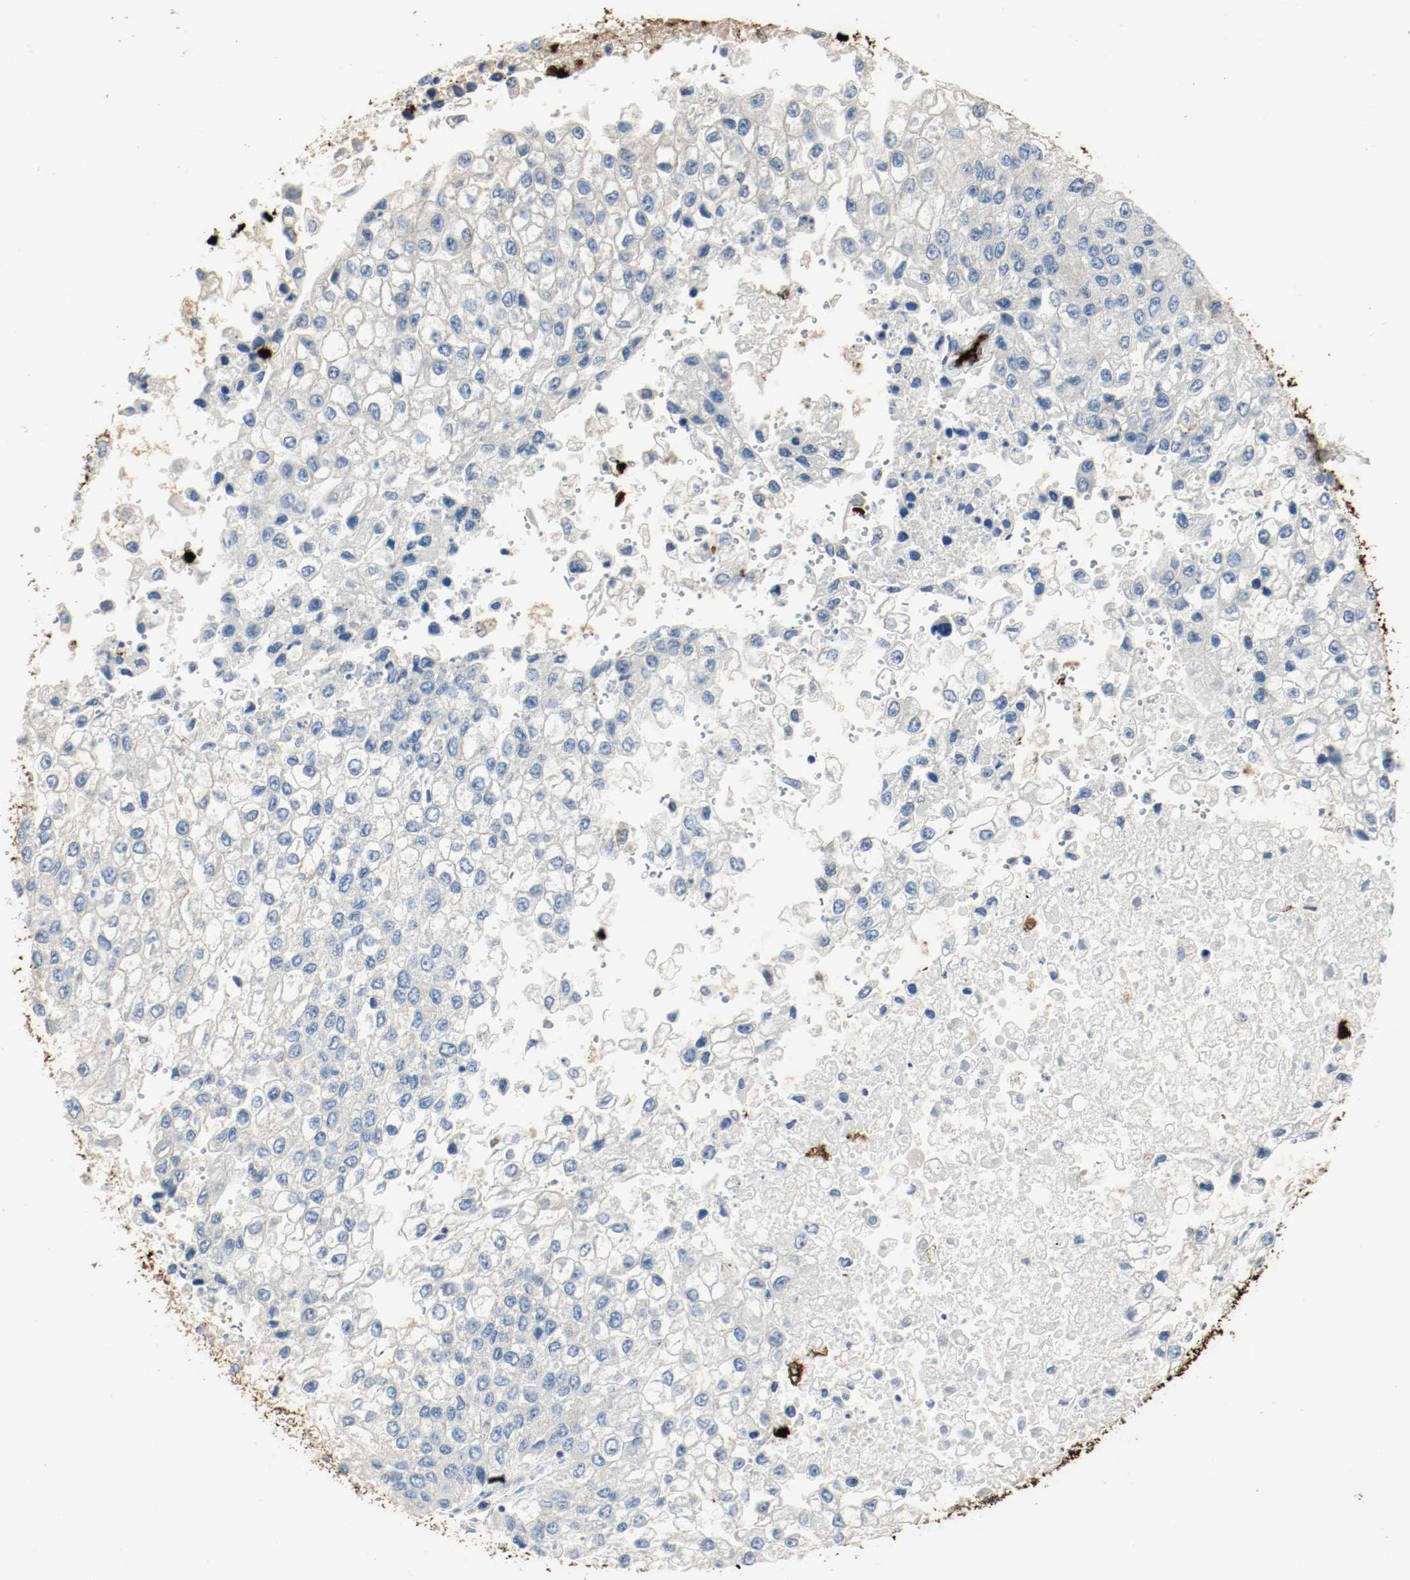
{"staining": {"intensity": "negative", "quantity": "none", "location": "none"}, "tissue": "liver cancer", "cell_type": "Tumor cells", "image_type": "cancer", "snomed": [{"axis": "morphology", "description": "Carcinoma, Hepatocellular, NOS"}, {"axis": "topography", "description": "Liver"}], "caption": "DAB (3,3'-diaminobenzidine) immunohistochemical staining of human liver hepatocellular carcinoma reveals no significant staining in tumor cells.", "gene": "S100A9", "patient": {"sex": "female", "age": 66}}